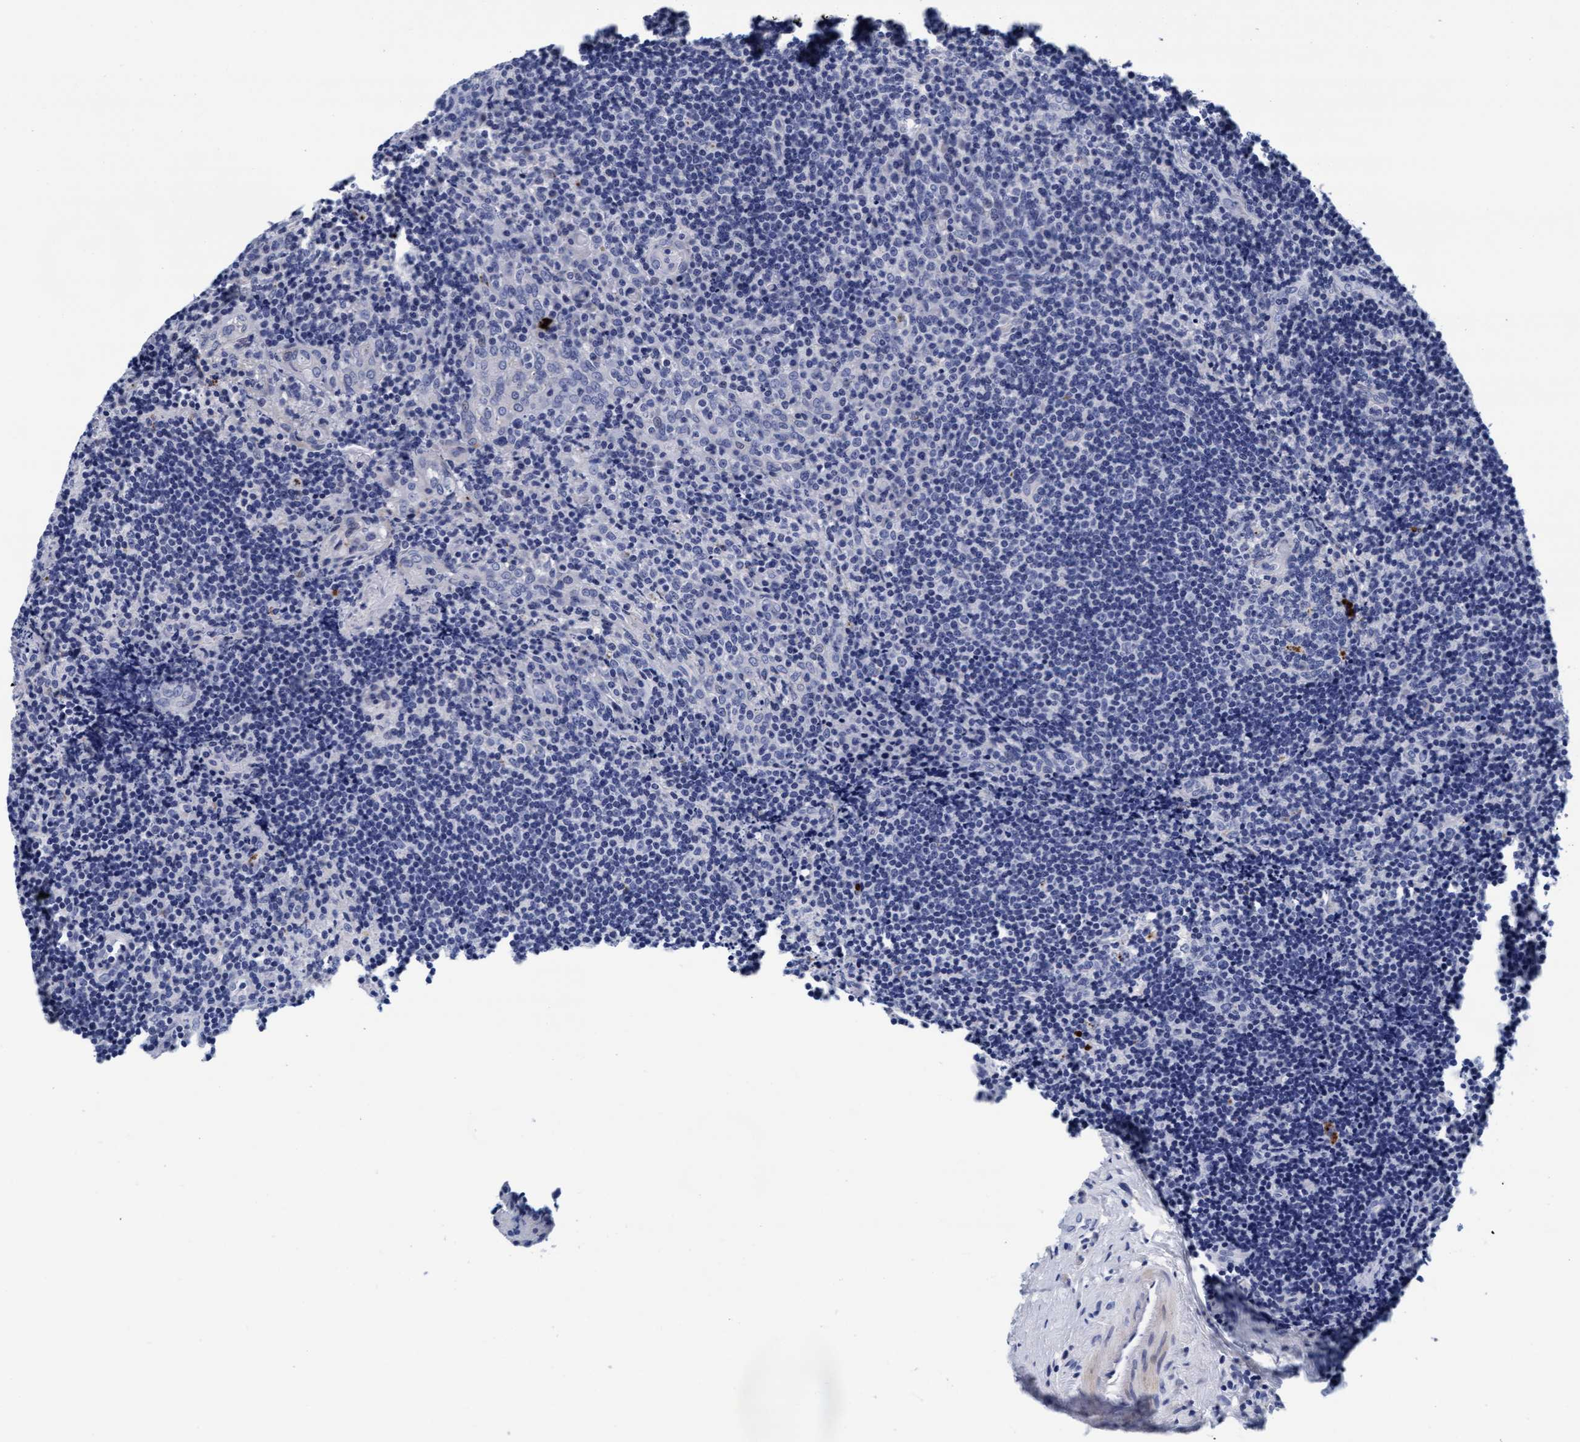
{"staining": {"intensity": "negative", "quantity": "none", "location": "none"}, "tissue": "lymphoma", "cell_type": "Tumor cells", "image_type": "cancer", "snomed": [{"axis": "morphology", "description": "Malignant lymphoma, non-Hodgkin's type, High grade"}, {"axis": "topography", "description": "Tonsil"}], "caption": "High magnification brightfield microscopy of high-grade malignant lymphoma, non-Hodgkin's type stained with DAB (brown) and counterstained with hematoxylin (blue): tumor cells show no significant positivity.", "gene": "ARSG", "patient": {"sex": "female", "age": 36}}